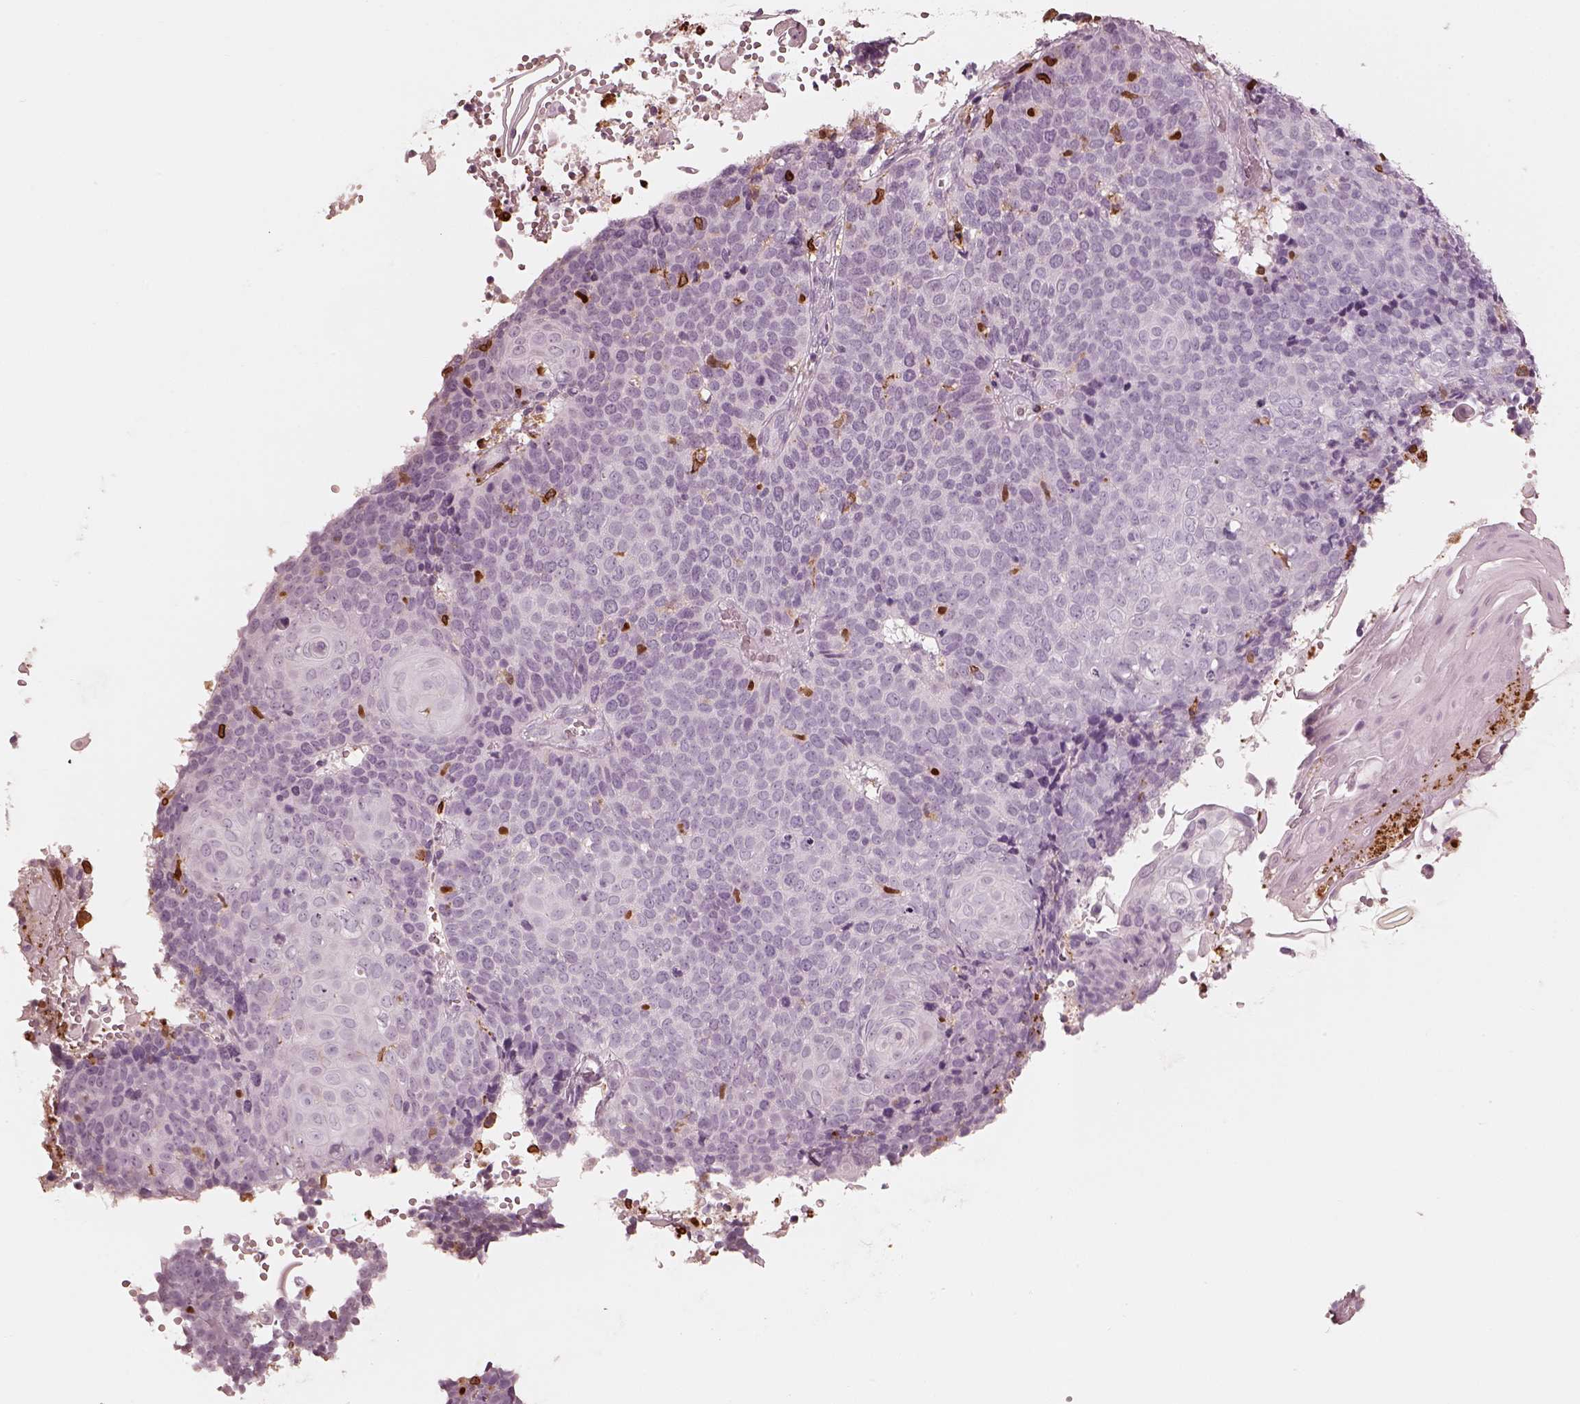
{"staining": {"intensity": "negative", "quantity": "none", "location": "none"}, "tissue": "cervical cancer", "cell_type": "Tumor cells", "image_type": "cancer", "snomed": [{"axis": "morphology", "description": "Squamous cell carcinoma, NOS"}, {"axis": "topography", "description": "Cervix"}], "caption": "Protein analysis of cervical cancer displays no significant positivity in tumor cells.", "gene": "ALOX5", "patient": {"sex": "female", "age": 39}}